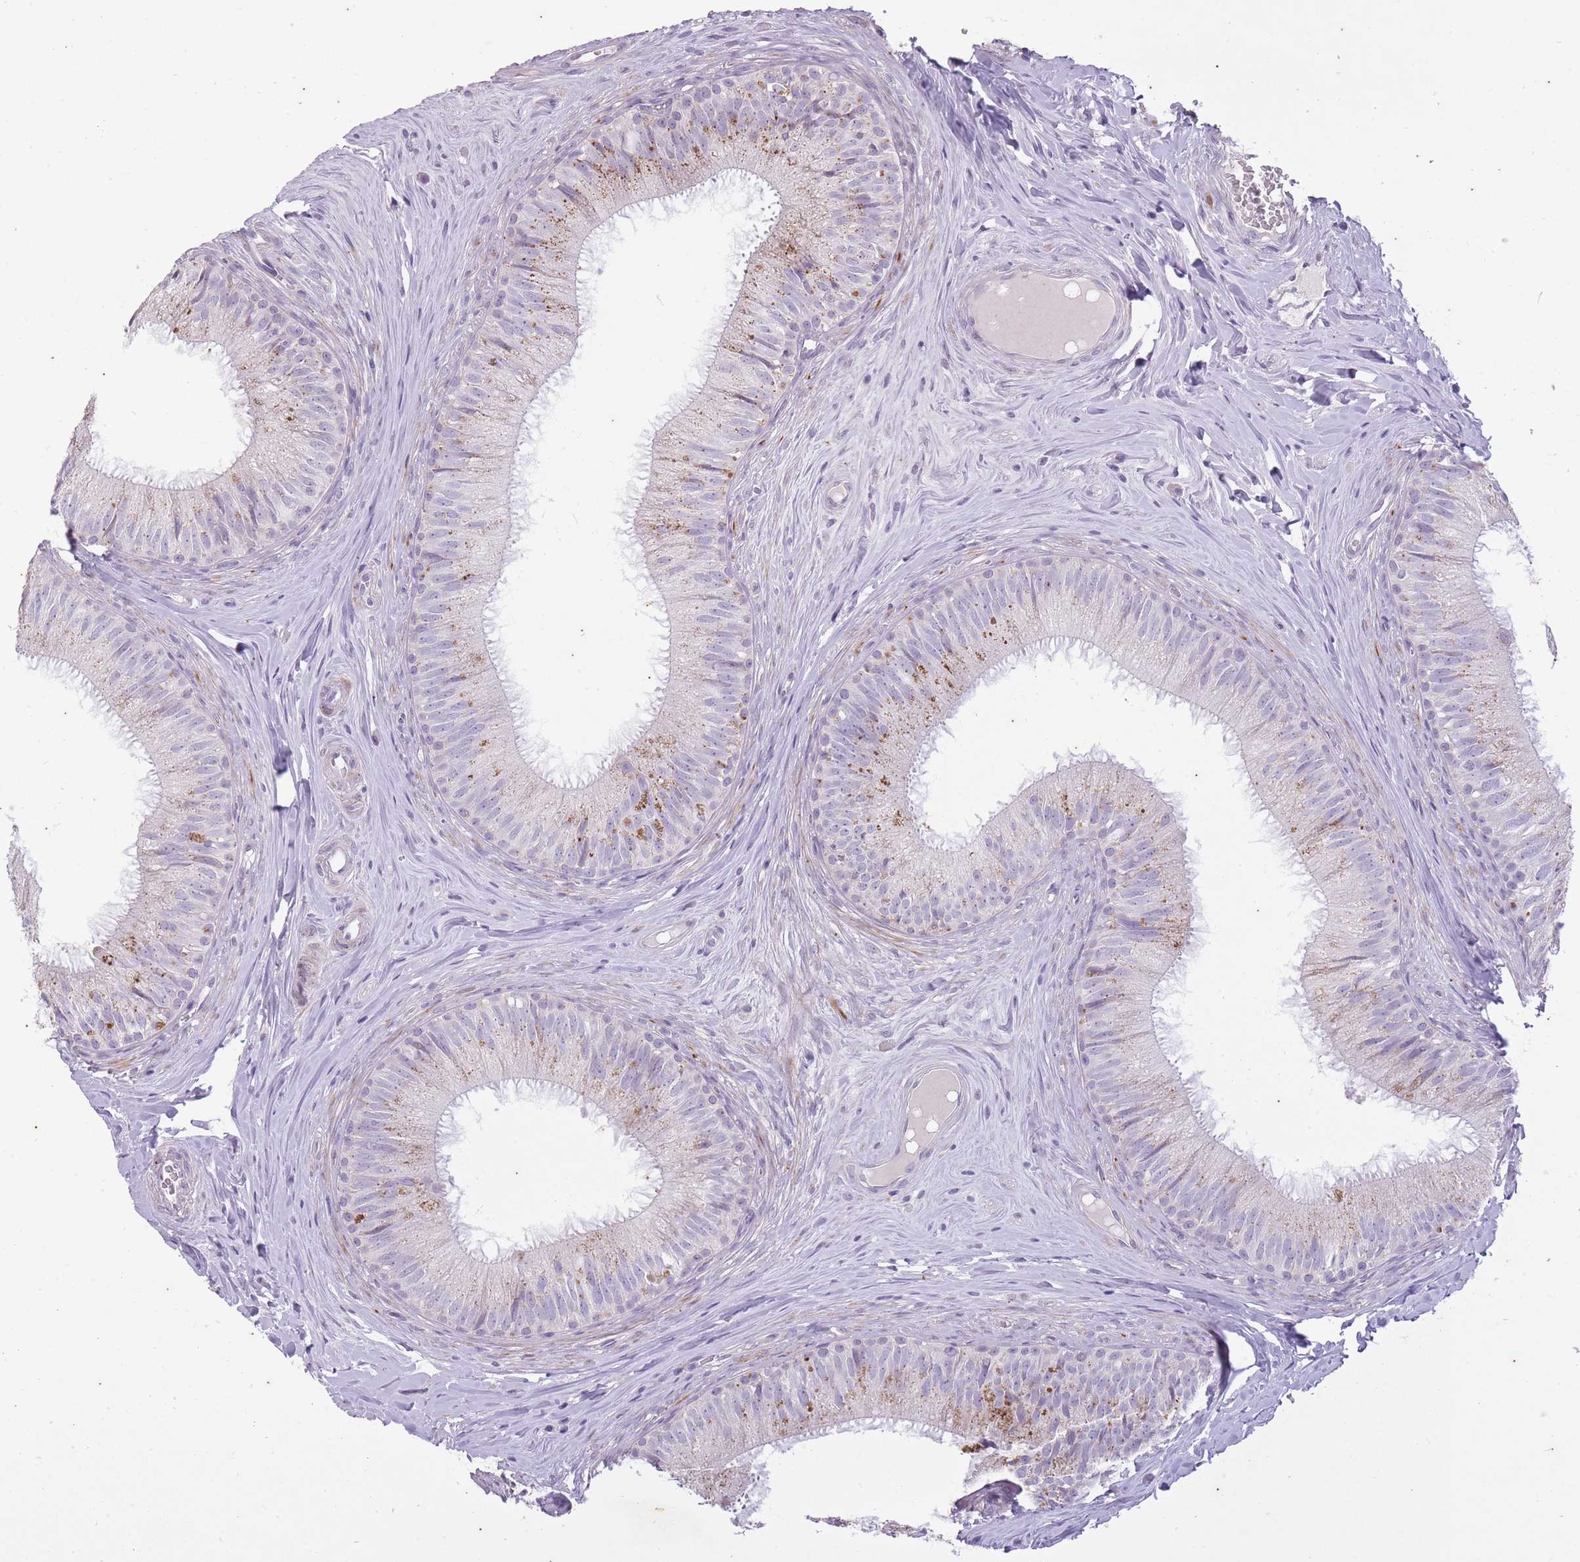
{"staining": {"intensity": "negative", "quantity": "none", "location": "none"}, "tissue": "epididymis", "cell_type": "Glandular cells", "image_type": "normal", "snomed": [{"axis": "morphology", "description": "Normal tissue, NOS"}, {"axis": "topography", "description": "Epididymis"}], "caption": "Protein analysis of benign epididymis exhibits no significant expression in glandular cells.", "gene": "CNTNAP3B", "patient": {"sex": "male", "age": 34}}